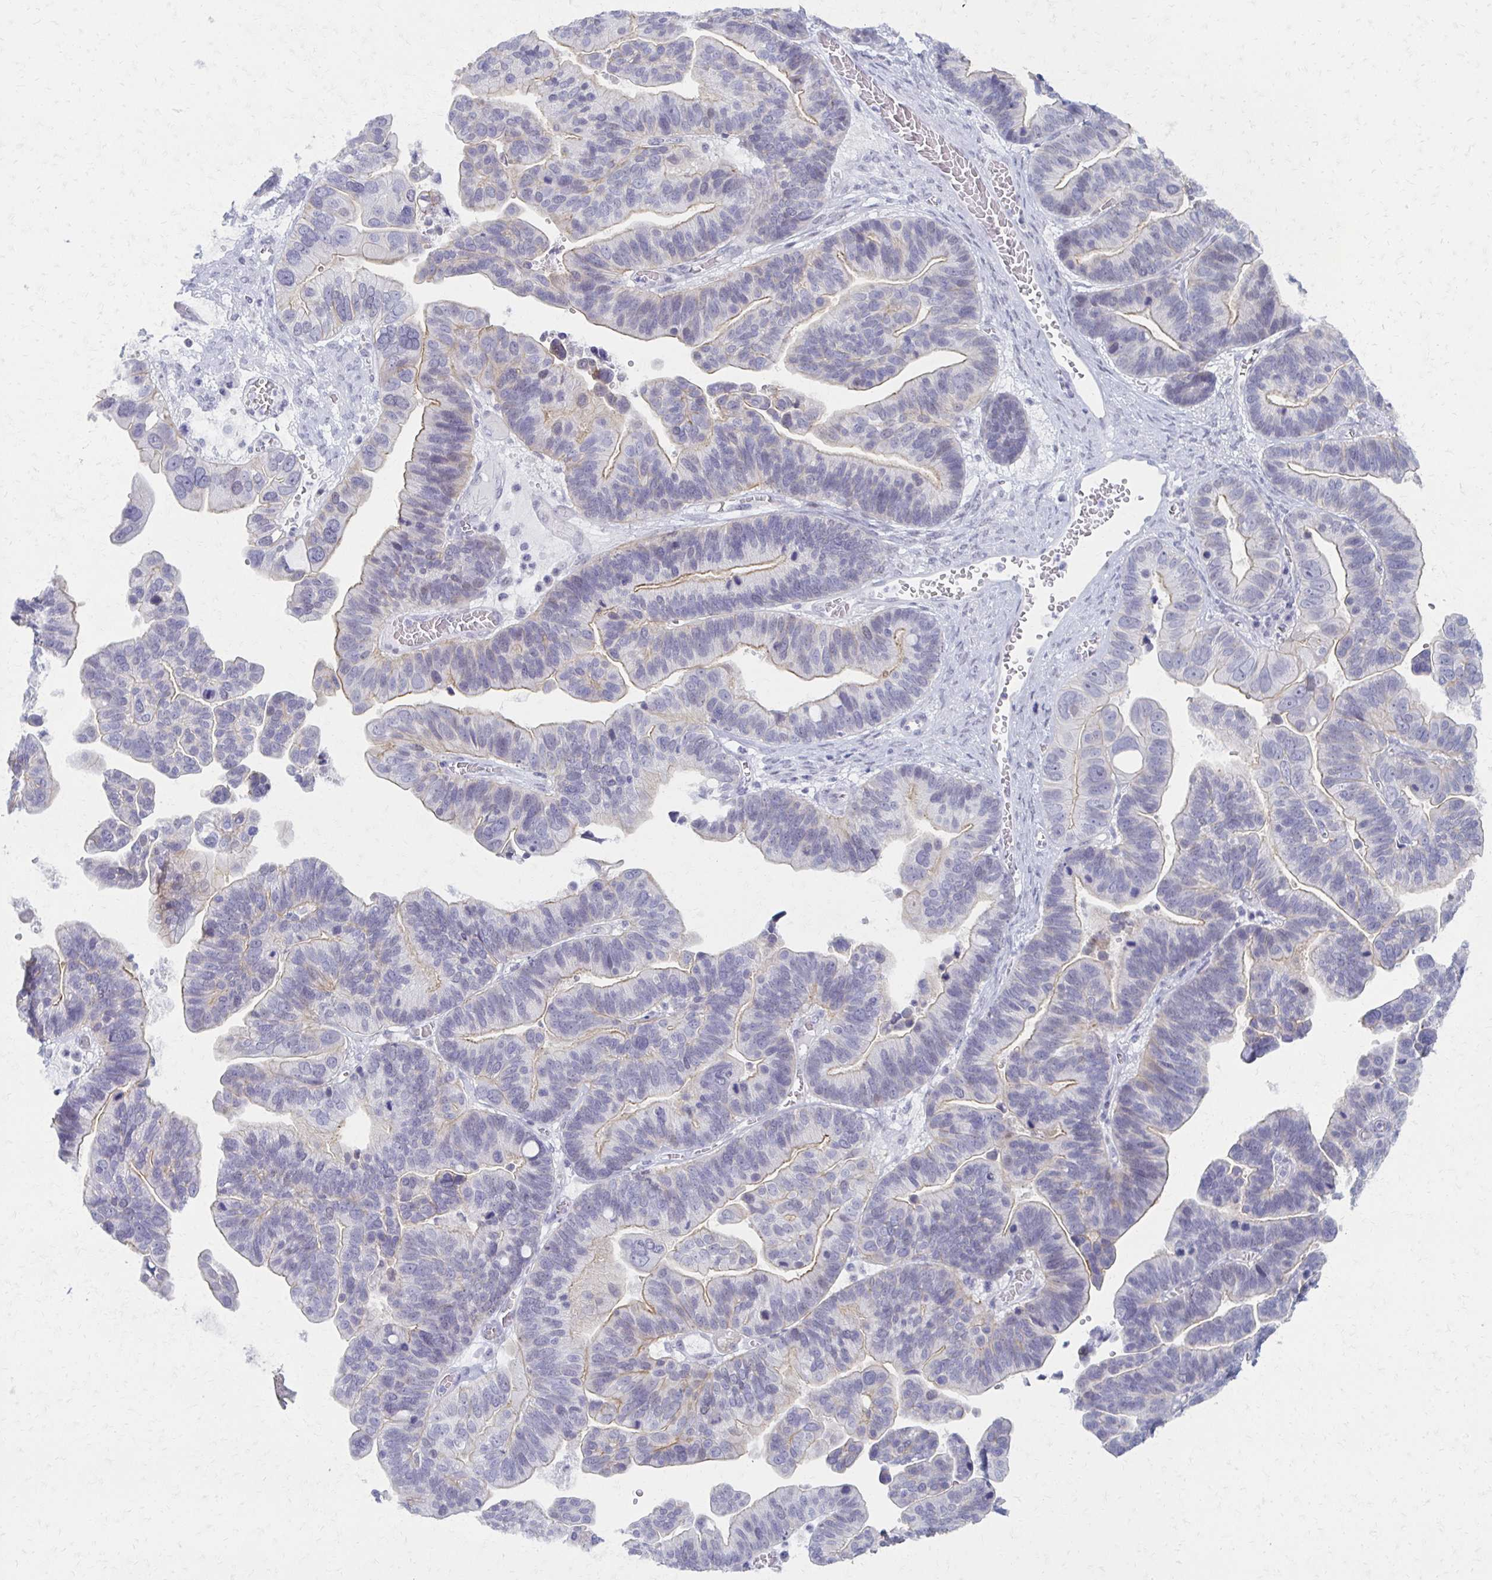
{"staining": {"intensity": "weak", "quantity": "25%-75%", "location": "cytoplasmic/membranous"}, "tissue": "ovarian cancer", "cell_type": "Tumor cells", "image_type": "cancer", "snomed": [{"axis": "morphology", "description": "Cystadenocarcinoma, serous, NOS"}, {"axis": "topography", "description": "Ovary"}], "caption": "The histopathology image displays staining of ovarian serous cystadenocarcinoma, revealing weak cytoplasmic/membranous protein positivity (brown color) within tumor cells.", "gene": "MORC4", "patient": {"sex": "female", "age": 56}}